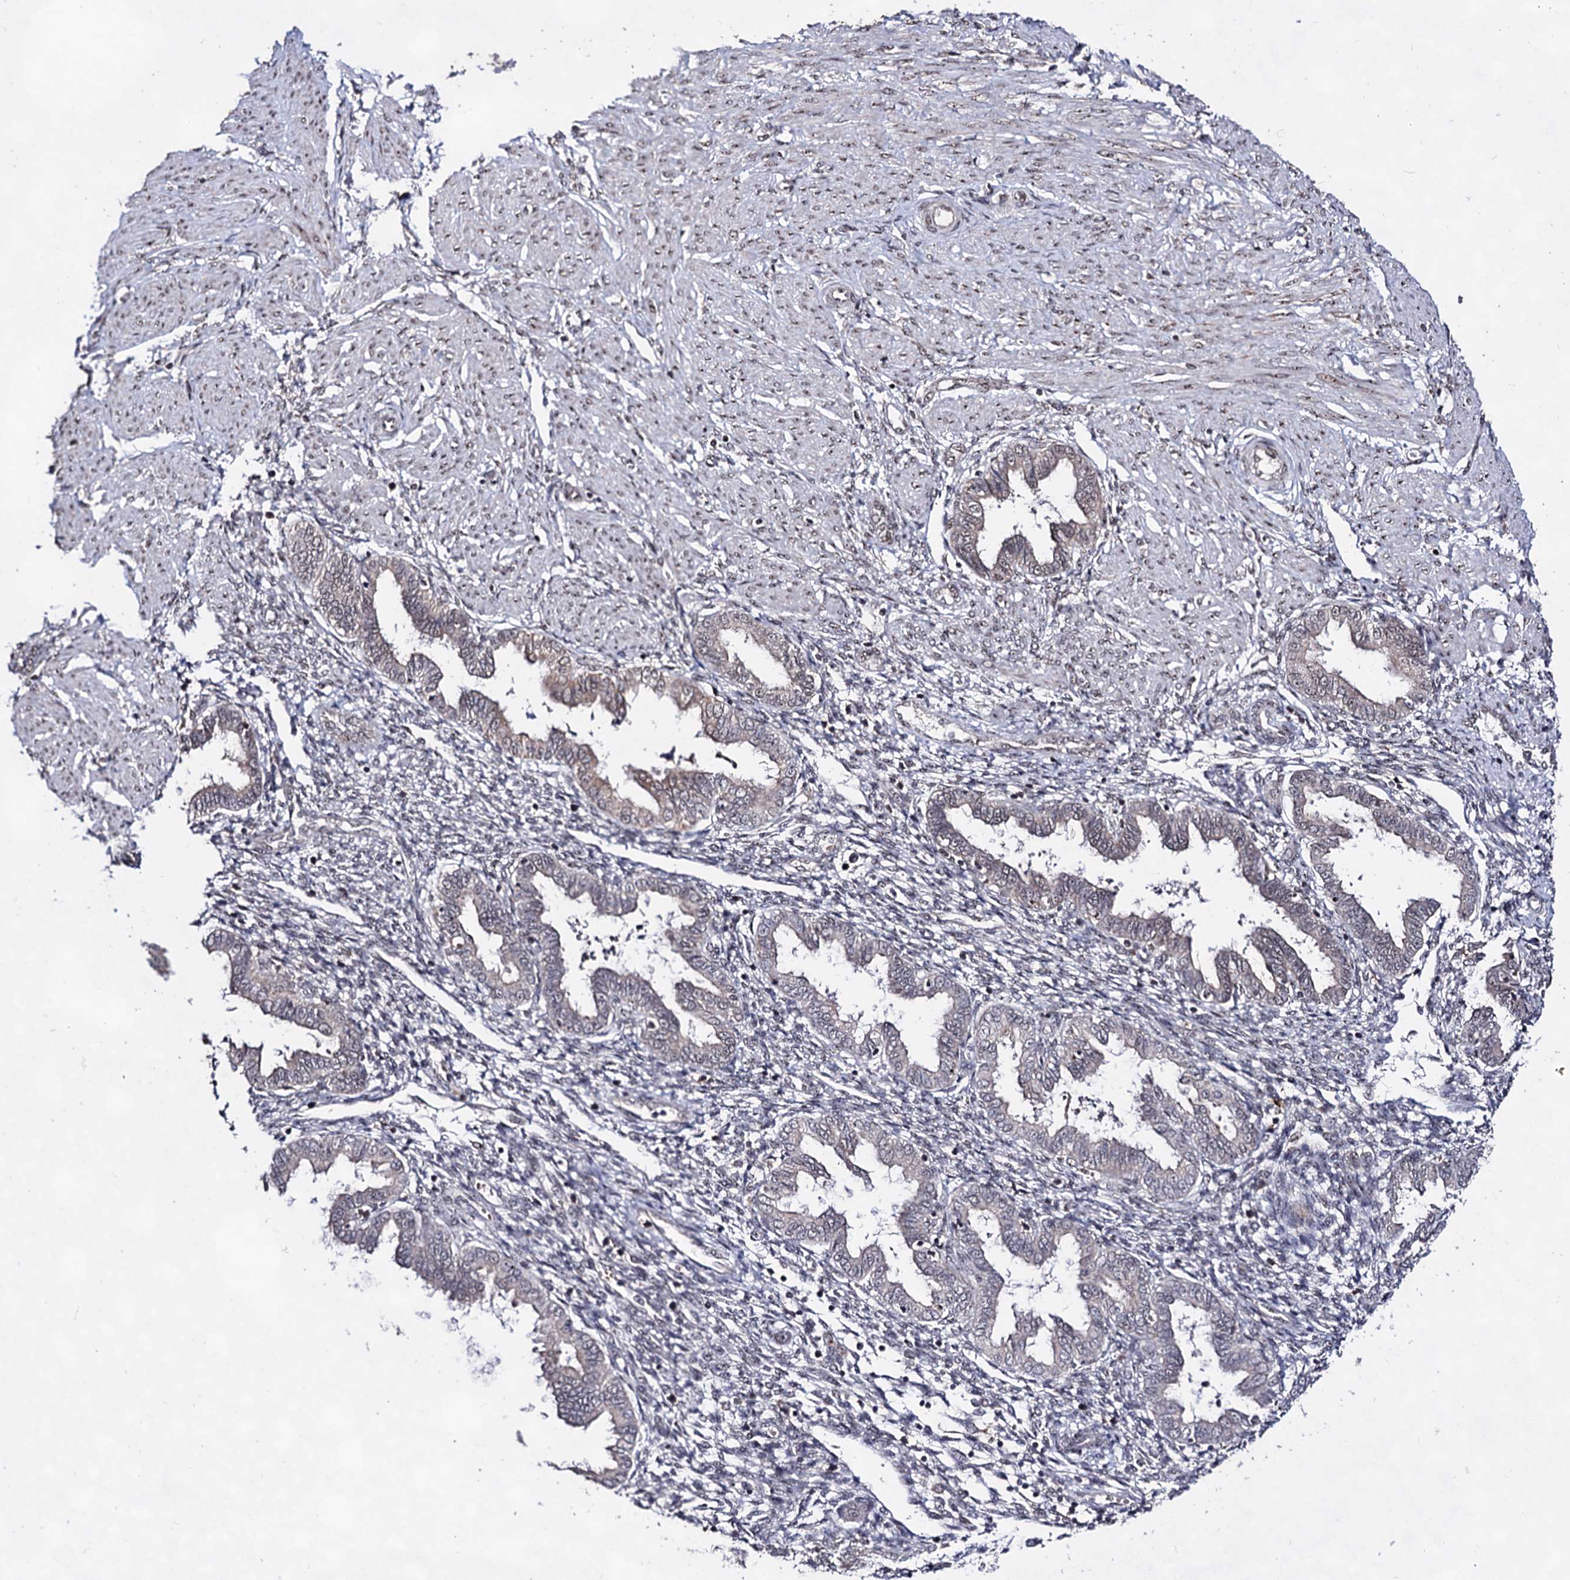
{"staining": {"intensity": "moderate", "quantity": "<25%", "location": "nuclear"}, "tissue": "endometrium", "cell_type": "Cells in endometrial stroma", "image_type": "normal", "snomed": [{"axis": "morphology", "description": "Normal tissue, NOS"}, {"axis": "topography", "description": "Endometrium"}], "caption": "A low amount of moderate nuclear staining is seen in about <25% of cells in endometrial stroma in normal endometrium. (DAB (3,3'-diaminobenzidine) = brown stain, brightfield microscopy at high magnification).", "gene": "EXOSC10", "patient": {"sex": "female", "age": 33}}